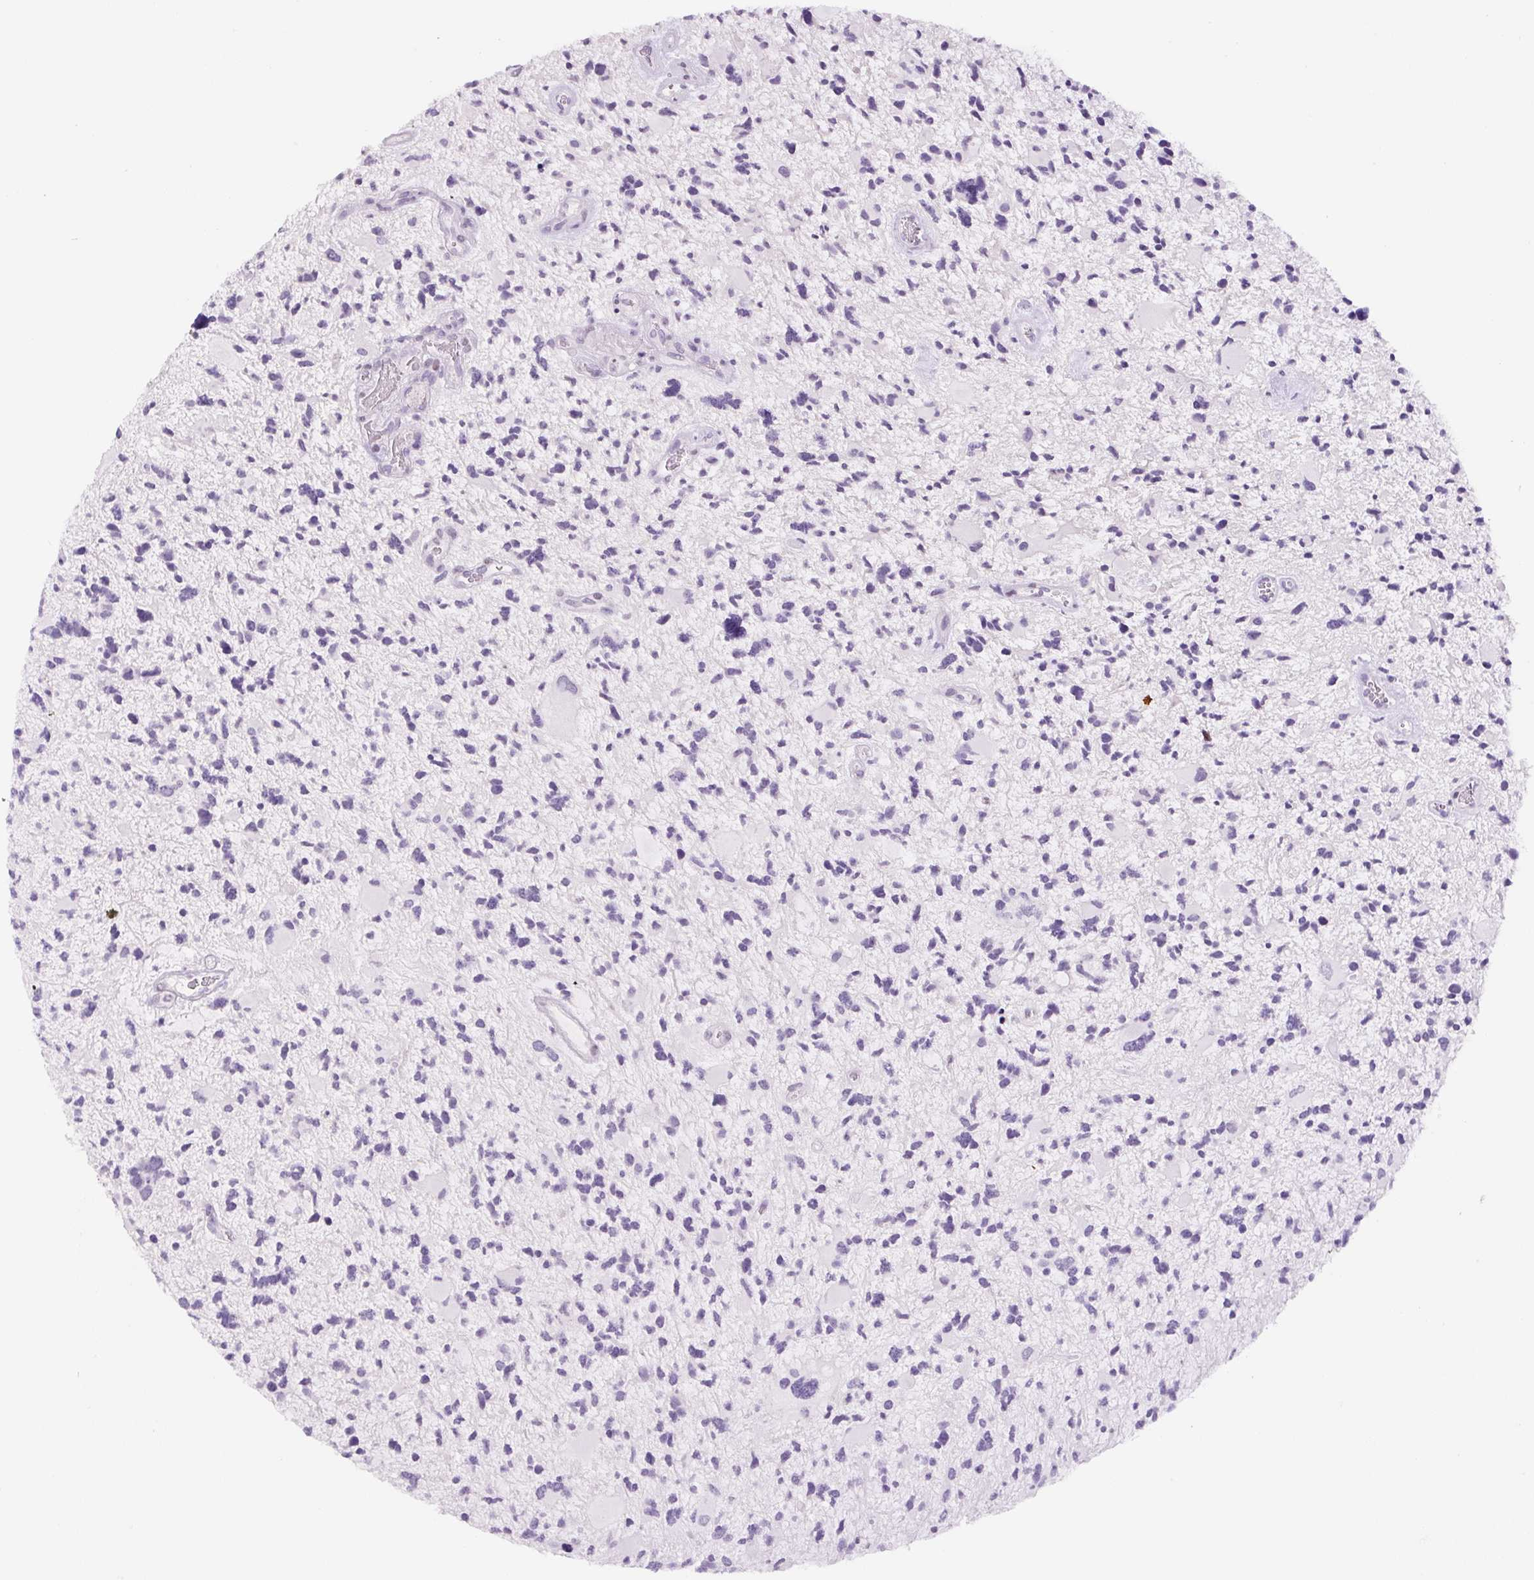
{"staining": {"intensity": "negative", "quantity": "none", "location": "none"}, "tissue": "glioma", "cell_type": "Tumor cells", "image_type": "cancer", "snomed": [{"axis": "morphology", "description": "Glioma, malignant, High grade"}, {"axis": "topography", "description": "Brain"}], "caption": "IHC micrograph of neoplastic tissue: human high-grade glioma (malignant) stained with DAB exhibits no significant protein staining in tumor cells. Nuclei are stained in blue.", "gene": "SIX1", "patient": {"sex": "female", "age": 11}}